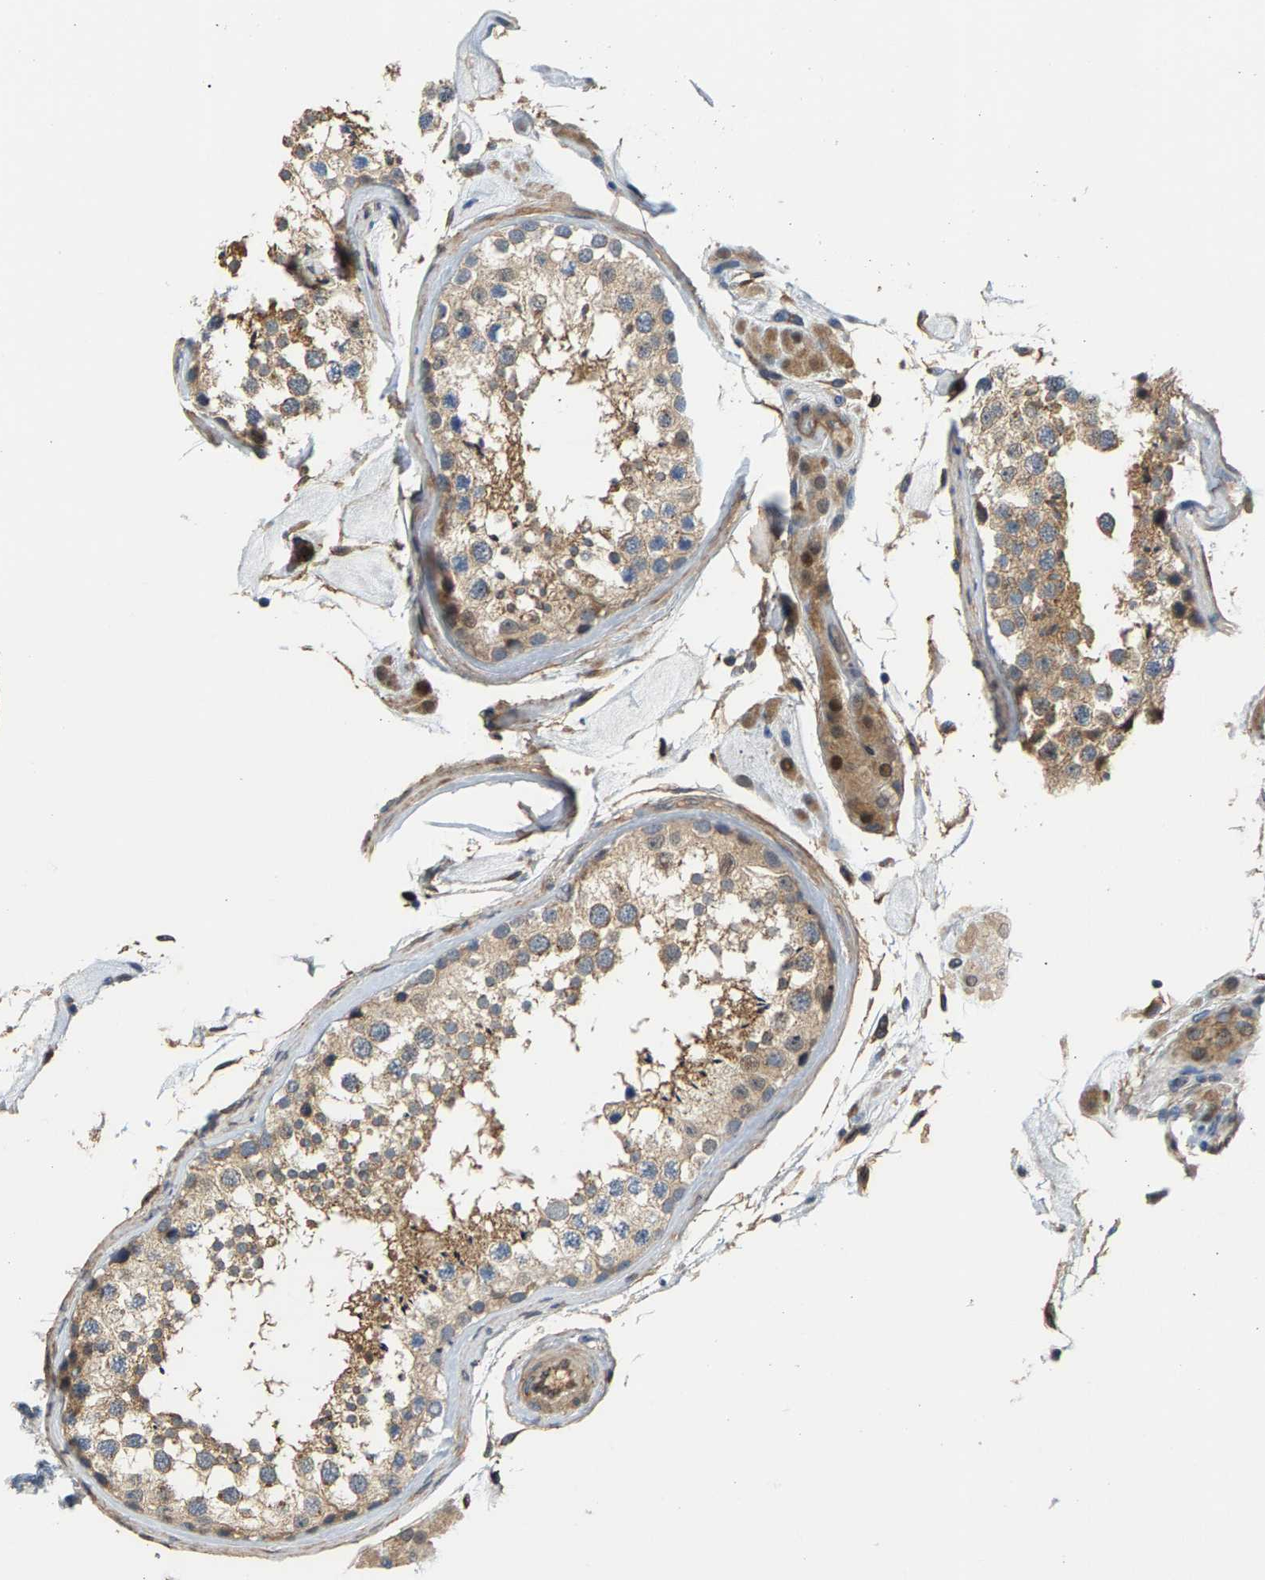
{"staining": {"intensity": "moderate", "quantity": "25%-75%", "location": "cytoplasmic/membranous"}, "tissue": "testis", "cell_type": "Cells in seminiferous ducts", "image_type": "normal", "snomed": [{"axis": "morphology", "description": "Normal tissue, NOS"}, {"axis": "topography", "description": "Testis"}], "caption": "Testis was stained to show a protein in brown. There is medium levels of moderate cytoplasmic/membranous expression in about 25%-75% of cells in seminiferous ducts. The staining was performed using DAB (3,3'-diaminobenzidine) to visualize the protein expression in brown, while the nuclei were stained in blue with hematoxylin (Magnification: 20x).", "gene": "KRTAP27", "patient": {"sex": "male", "age": 46}}